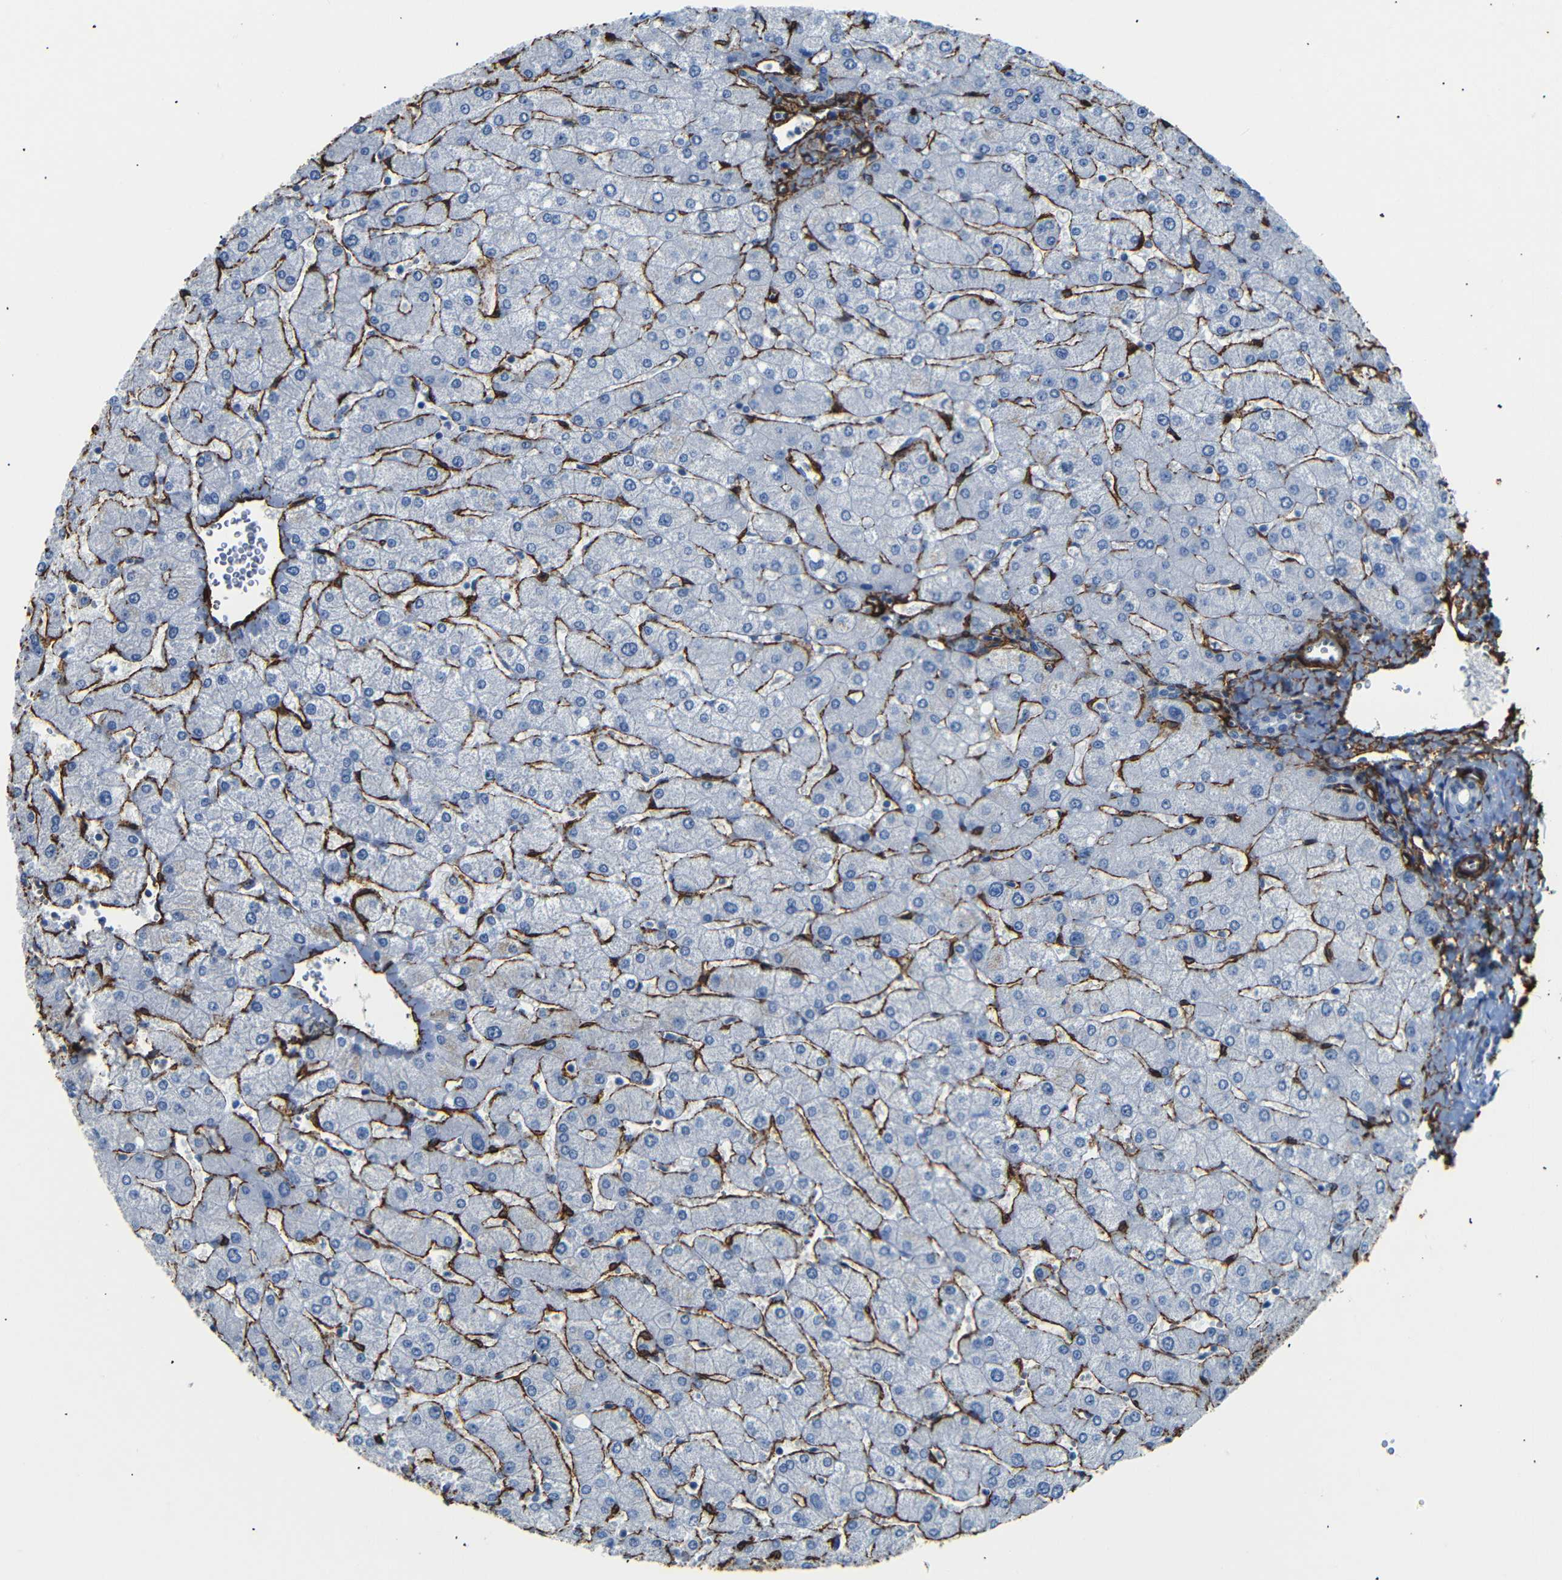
{"staining": {"intensity": "negative", "quantity": "none", "location": "none"}, "tissue": "liver", "cell_type": "Cholangiocytes", "image_type": "normal", "snomed": [{"axis": "morphology", "description": "Normal tissue, NOS"}, {"axis": "topography", "description": "Liver"}], "caption": "Protein analysis of benign liver reveals no significant staining in cholangiocytes.", "gene": "ACTA2", "patient": {"sex": "male", "age": 55}}